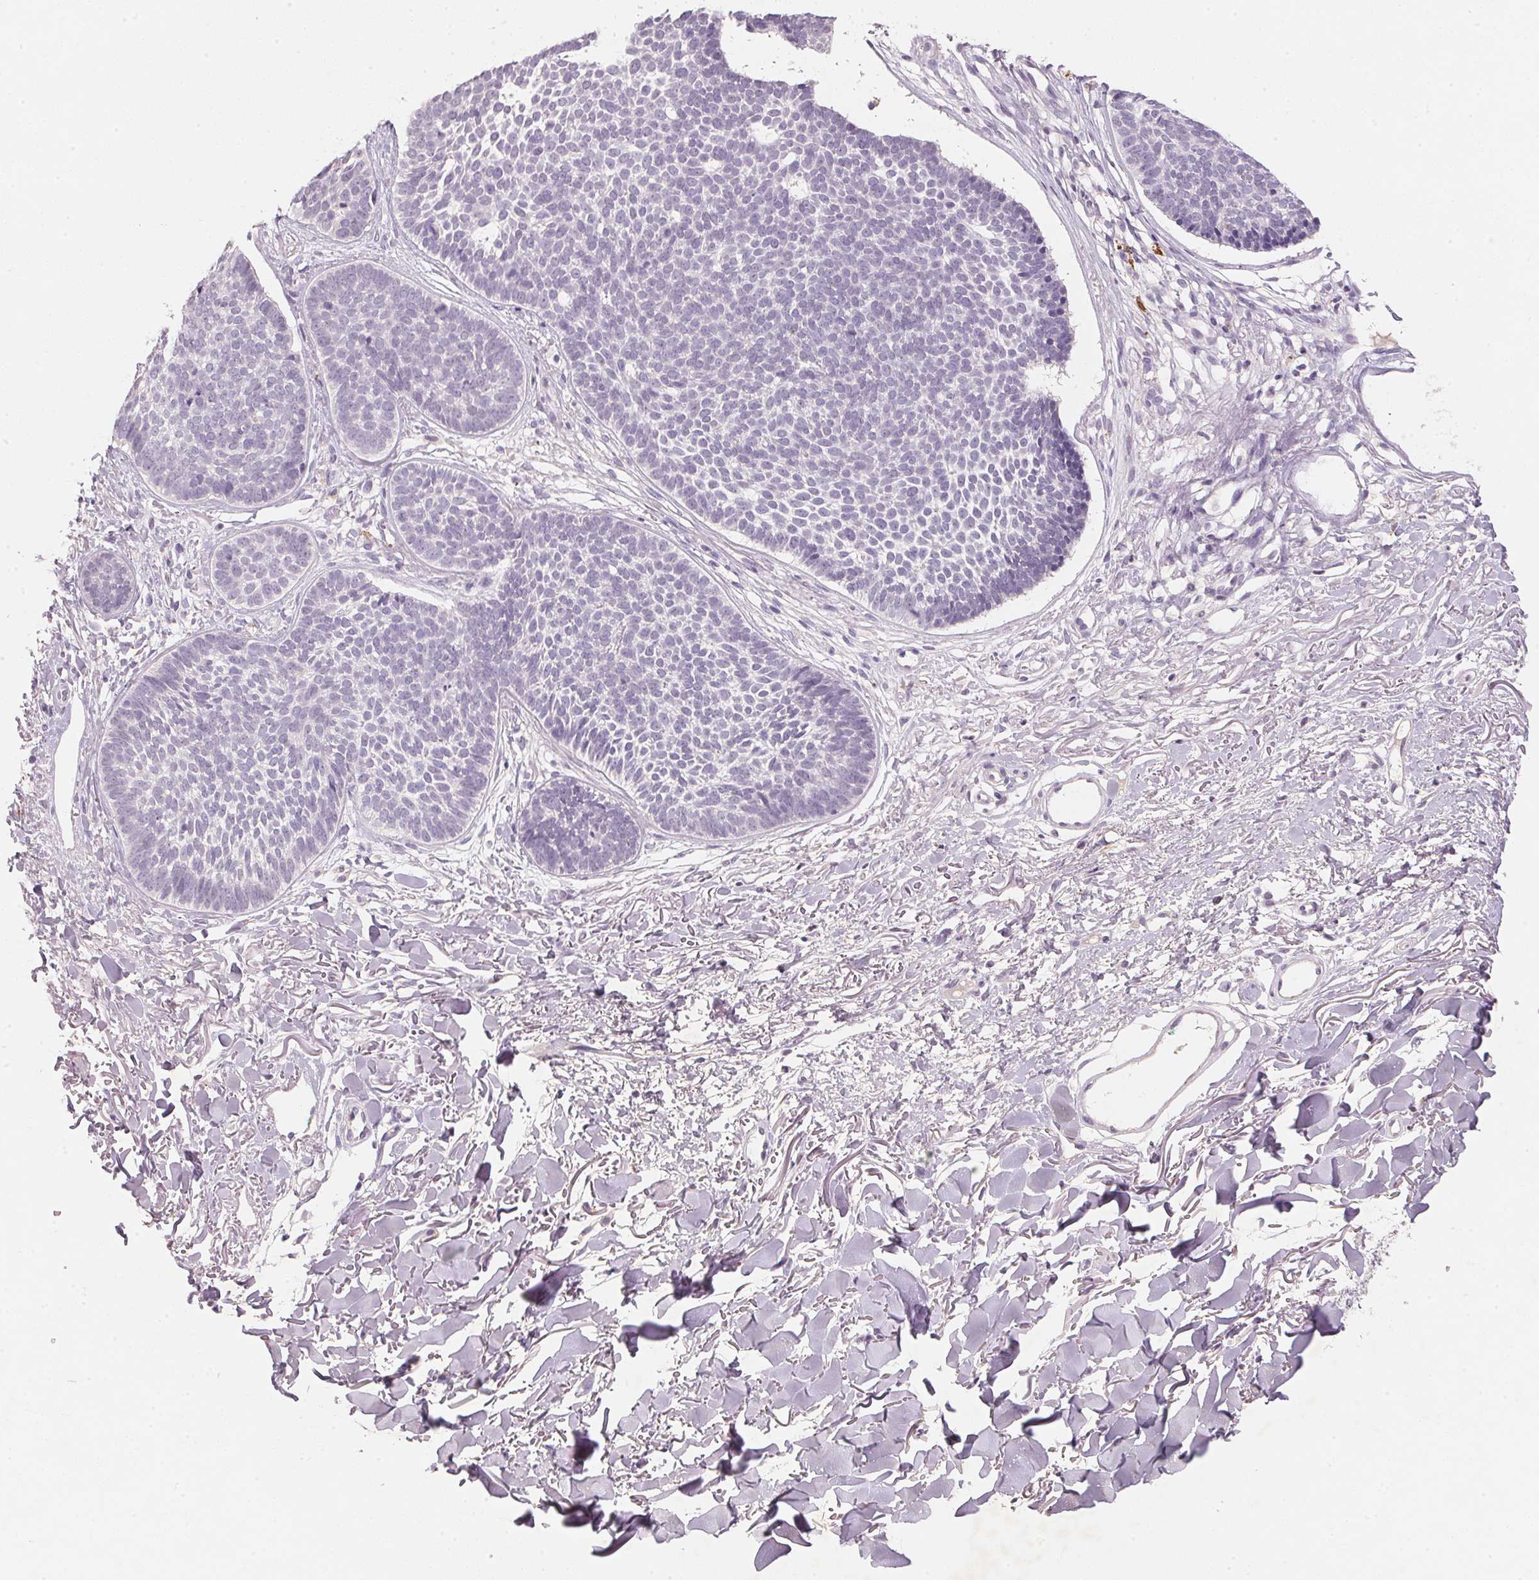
{"staining": {"intensity": "negative", "quantity": "none", "location": "none"}, "tissue": "skin cancer", "cell_type": "Tumor cells", "image_type": "cancer", "snomed": [{"axis": "morphology", "description": "Basal cell carcinoma"}, {"axis": "topography", "description": "Skin"}, {"axis": "topography", "description": "Skin of neck"}, {"axis": "topography", "description": "Skin of shoulder"}, {"axis": "topography", "description": "Skin of back"}], "caption": "Basal cell carcinoma (skin) was stained to show a protein in brown. There is no significant expression in tumor cells. (DAB (3,3'-diaminobenzidine) immunohistochemistry visualized using brightfield microscopy, high magnification).", "gene": "CXCL5", "patient": {"sex": "male", "age": 80}}